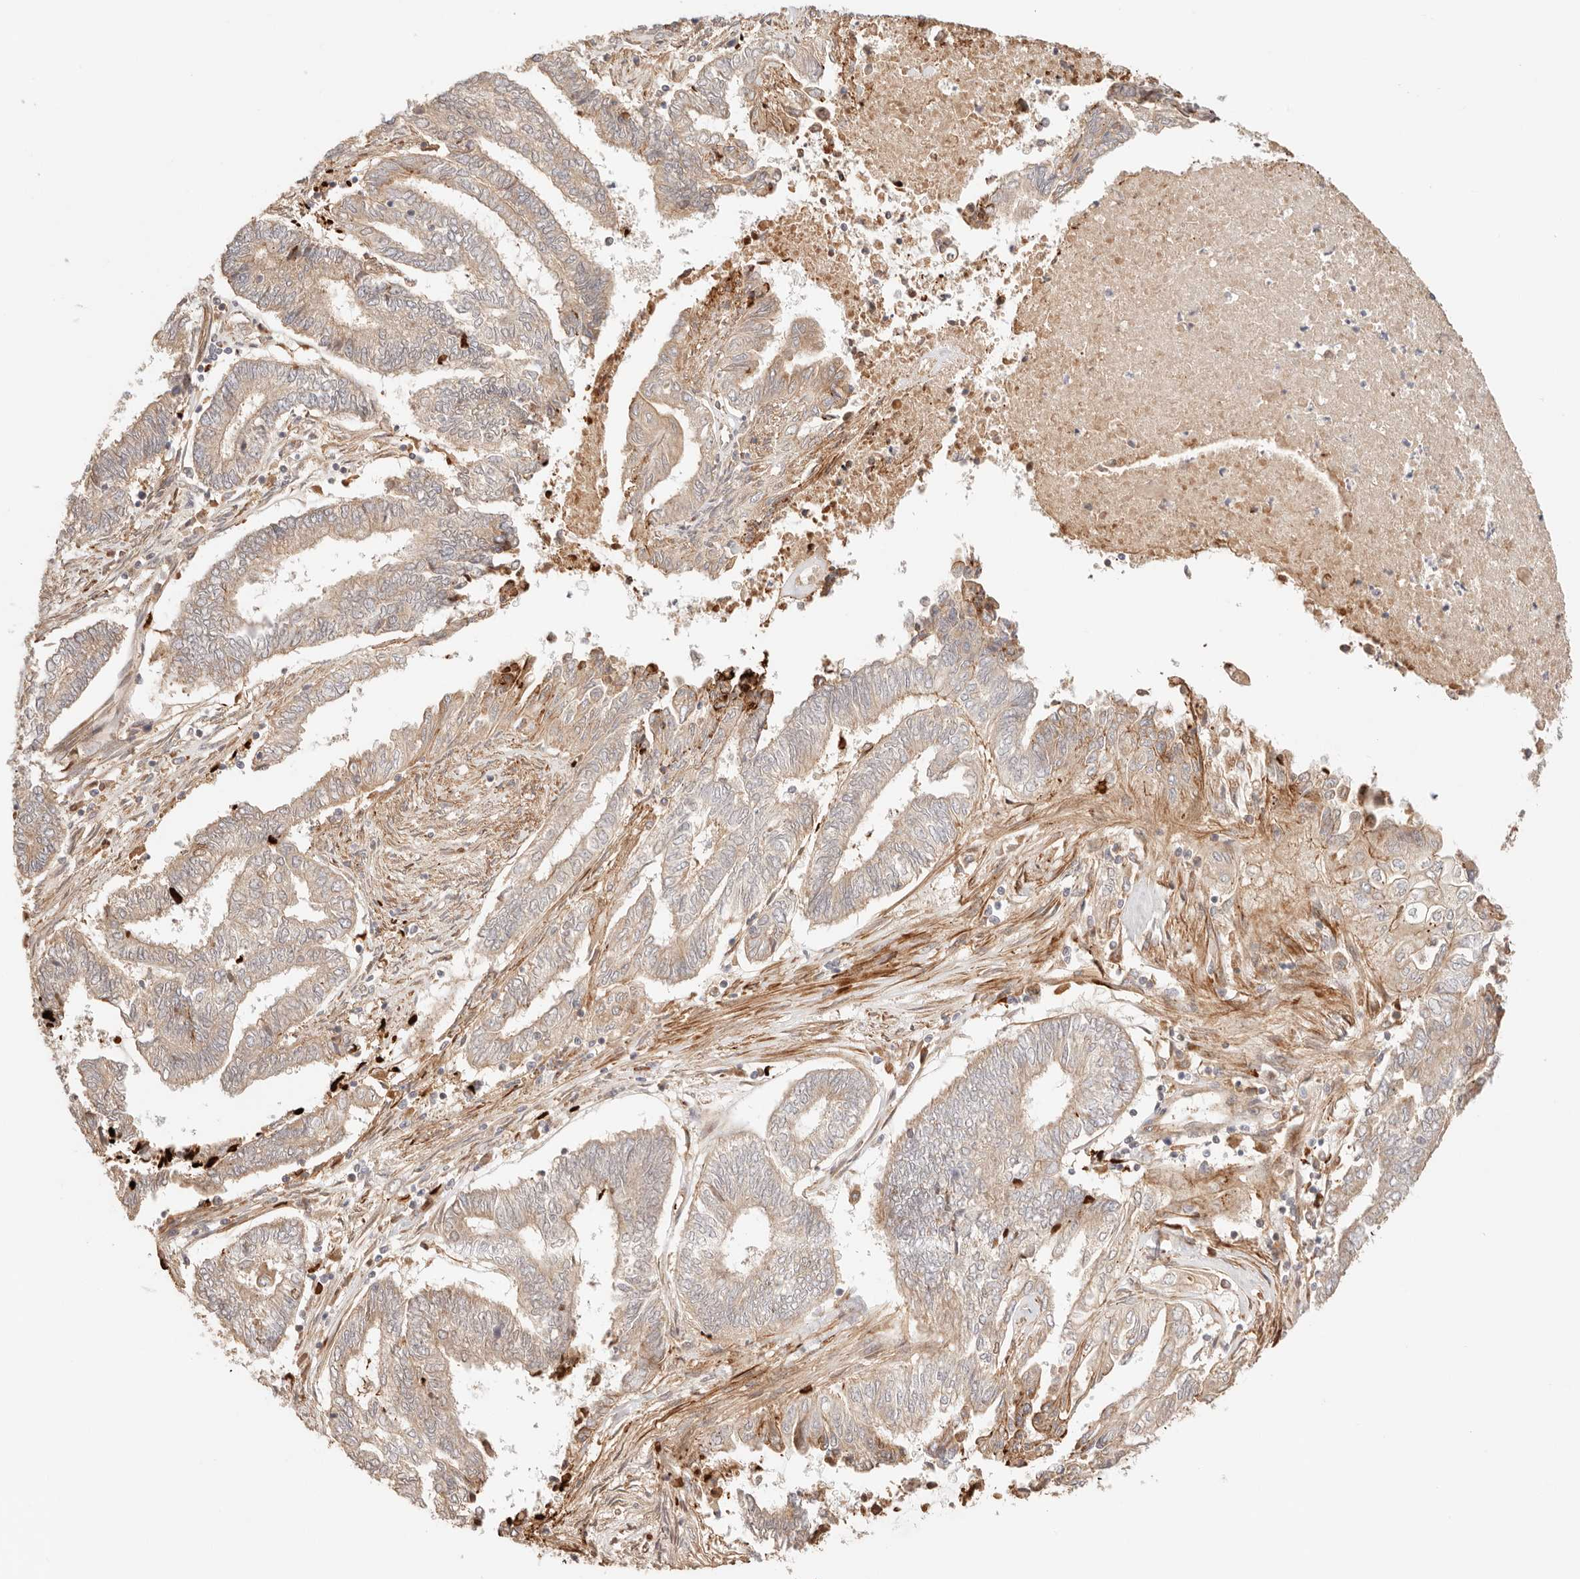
{"staining": {"intensity": "weak", "quantity": ">75%", "location": "cytoplasmic/membranous"}, "tissue": "endometrial cancer", "cell_type": "Tumor cells", "image_type": "cancer", "snomed": [{"axis": "morphology", "description": "Adenocarcinoma, NOS"}, {"axis": "topography", "description": "Uterus"}, {"axis": "topography", "description": "Endometrium"}], "caption": "Protein expression by immunohistochemistry displays weak cytoplasmic/membranous expression in approximately >75% of tumor cells in endometrial cancer.", "gene": "IL1R2", "patient": {"sex": "female", "age": 70}}